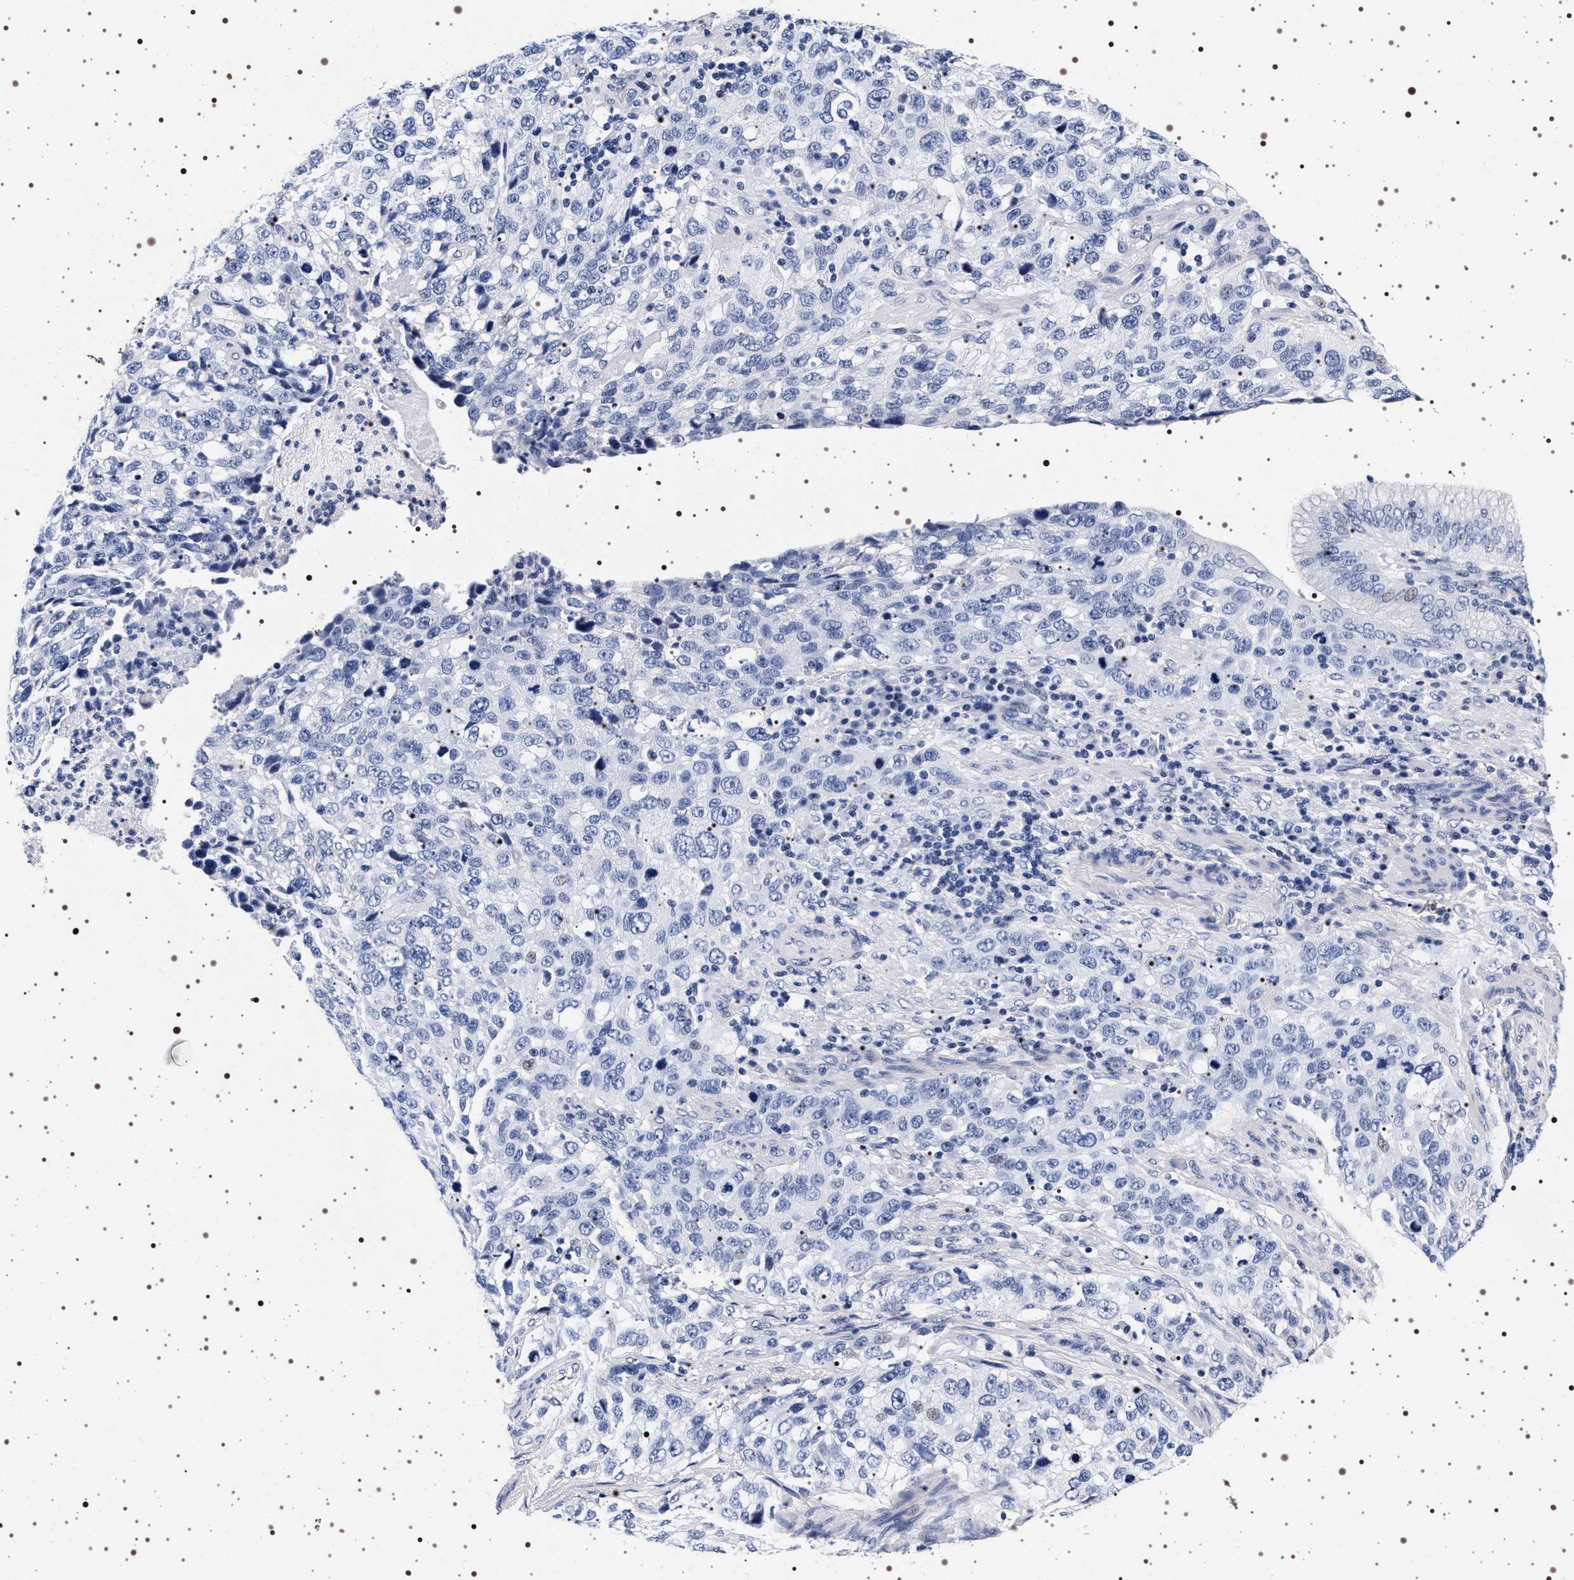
{"staining": {"intensity": "negative", "quantity": "none", "location": "none"}, "tissue": "stomach cancer", "cell_type": "Tumor cells", "image_type": "cancer", "snomed": [{"axis": "morphology", "description": "Normal tissue, NOS"}, {"axis": "morphology", "description": "Adenocarcinoma, NOS"}, {"axis": "topography", "description": "Stomach"}], "caption": "An IHC image of stomach cancer (adenocarcinoma) is shown. There is no staining in tumor cells of stomach cancer (adenocarcinoma). (DAB immunohistochemistry (IHC), high magnification).", "gene": "SYN1", "patient": {"sex": "male", "age": 48}}